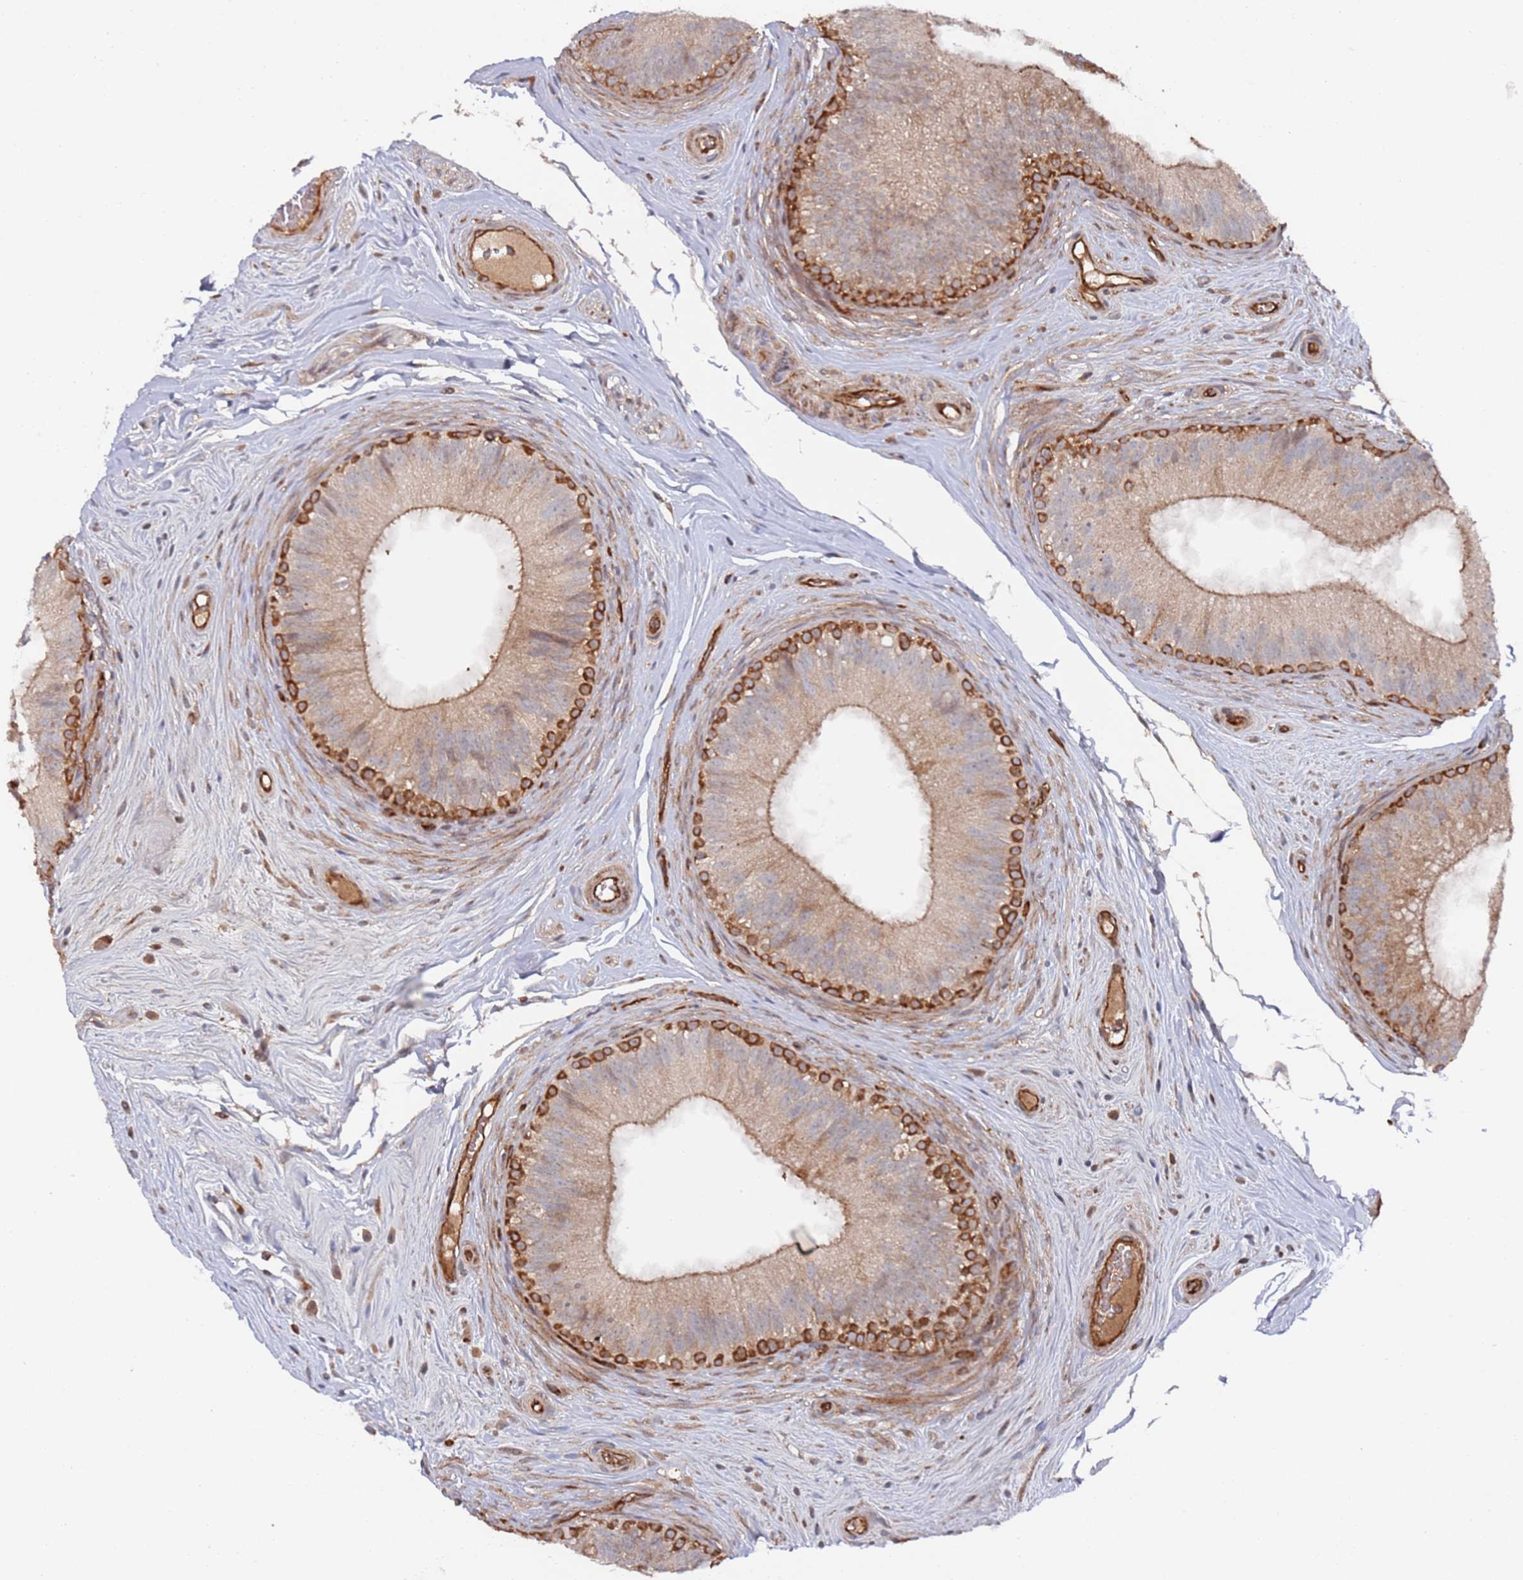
{"staining": {"intensity": "strong", "quantity": "<25%", "location": "cytoplasmic/membranous"}, "tissue": "epididymis", "cell_type": "Glandular cells", "image_type": "normal", "snomed": [{"axis": "morphology", "description": "Normal tissue, NOS"}, {"axis": "topography", "description": "Epididymis"}], "caption": "Brown immunohistochemical staining in unremarkable human epididymis demonstrates strong cytoplasmic/membranous expression in approximately <25% of glandular cells. (IHC, brightfield microscopy, high magnification).", "gene": "DDX60", "patient": {"sex": "male", "age": 34}}